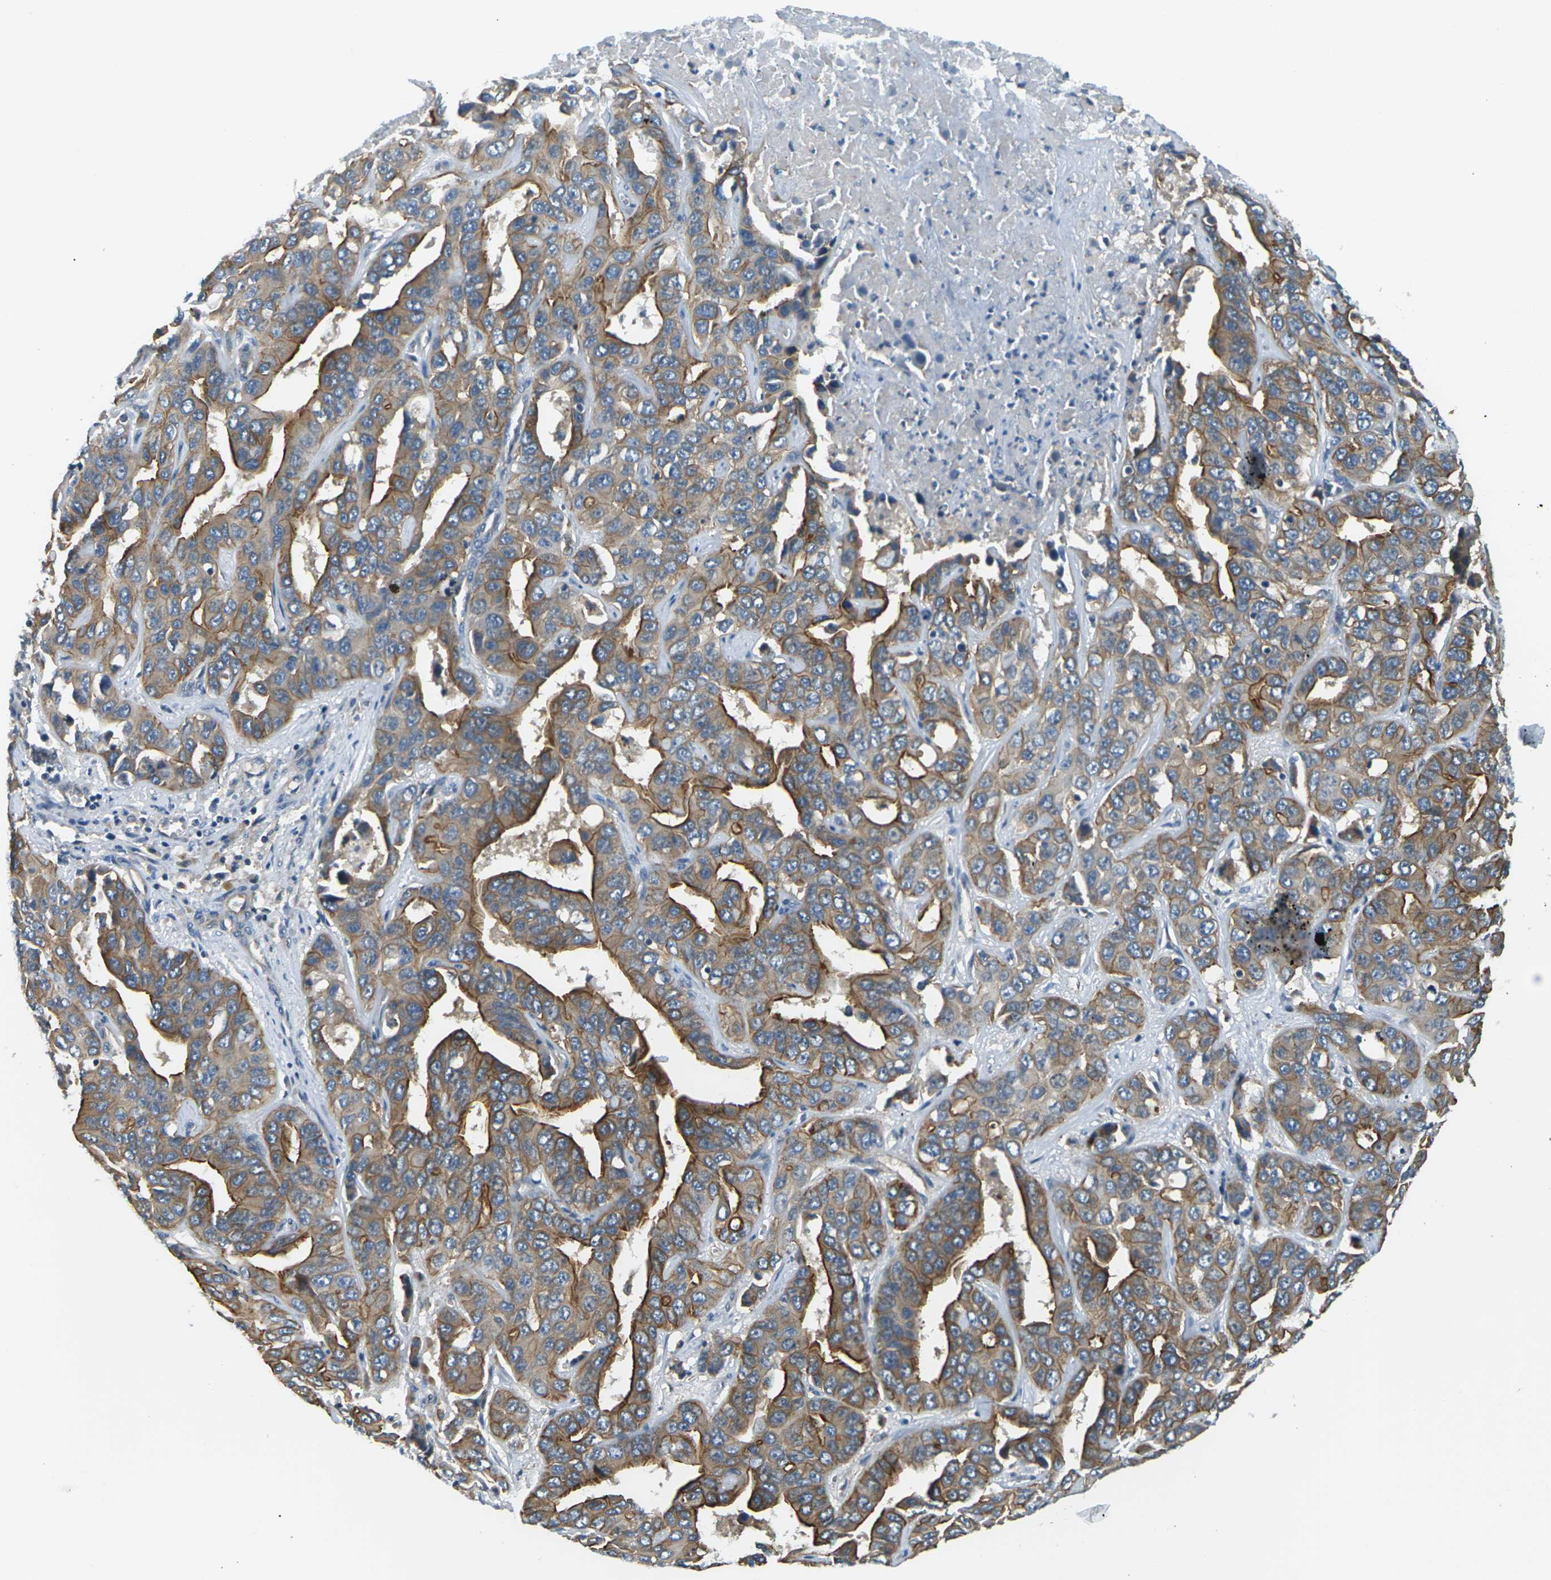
{"staining": {"intensity": "moderate", "quantity": ">75%", "location": "cytoplasmic/membranous"}, "tissue": "liver cancer", "cell_type": "Tumor cells", "image_type": "cancer", "snomed": [{"axis": "morphology", "description": "Cholangiocarcinoma"}, {"axis": "topography", "description": "Liver"}], "caption": "DAB (3,3'-diaminobenzidine) immunohistochemical staining of human liver cancer (cholangiocarcinoma) displays moderate cytoplasmic/membranous protein positivity in about >75% of tumor cells.", "gene": "SLC13A3", "patient": {"sex": "female", "age": 52}}